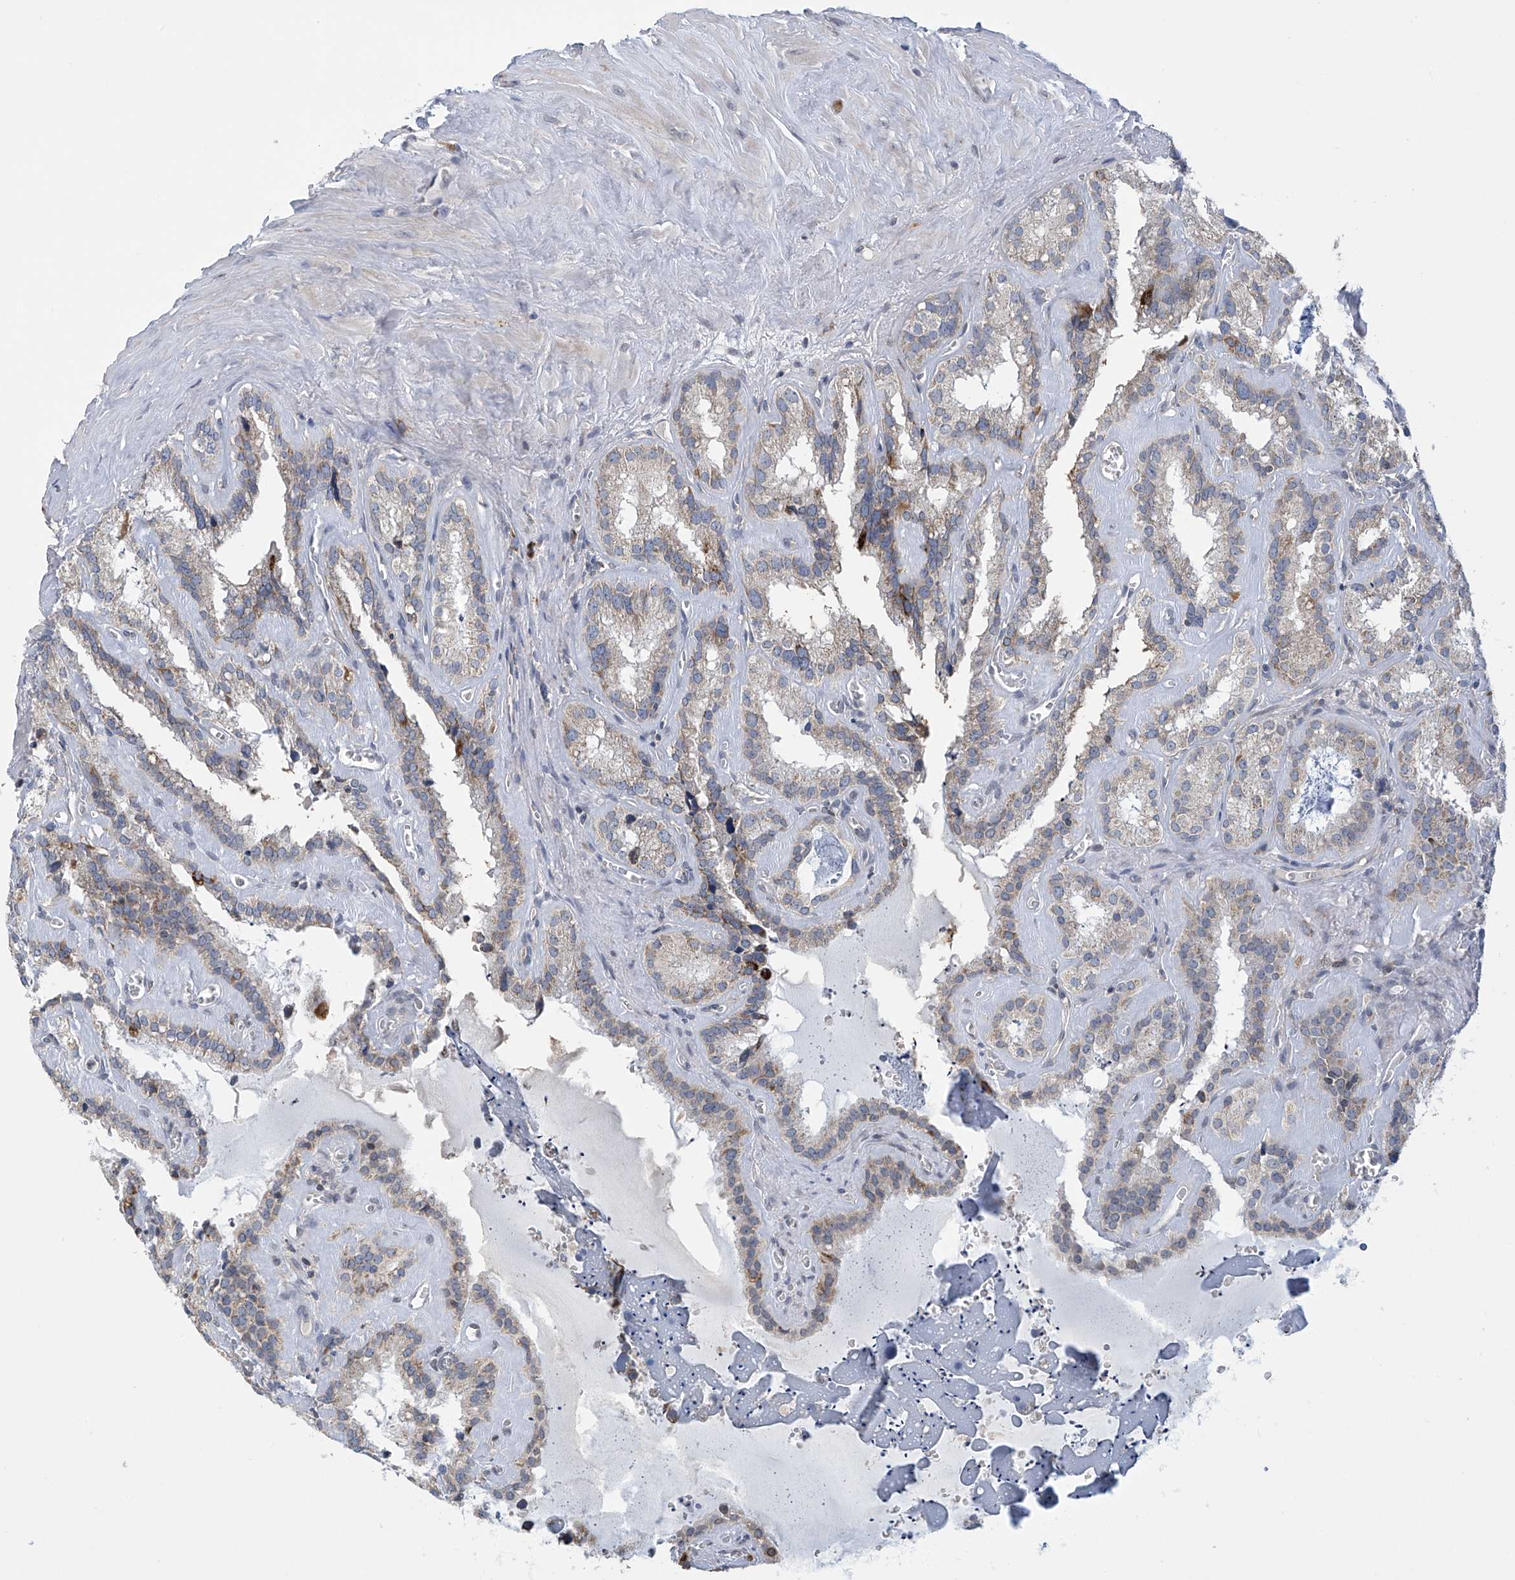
{"staining": {"intensity": "moderate", "quantity": "<25%", "location": "cytoplasmic/membranous"}, "tissue": "seminal vesicle", "cell_type": "Glandular cells", "image_type": "normal", "snomed": [{"axis": "morphology", "description": "Normal tissue, NOS"}, {"axis": "topography", "description": "Prostate"}, {"axis": "topography", "description": "Seminal veicle"}], "caption": "A high-resolution photomicrograph shows immunohistochemistry (IHC) staining of unremarkable seminal vesicle, which displays moderate cytoplasmic/membranous expression in approximately <25% of glandular cells. (Stains: DAB (3,3'-diaminobenzidine) in brown, nuclei in blue, Microscopy: brightfield microscopy at high magnification).", "gene": "SLCO4A1", "patient": {"sex": "male", "age": 59}}